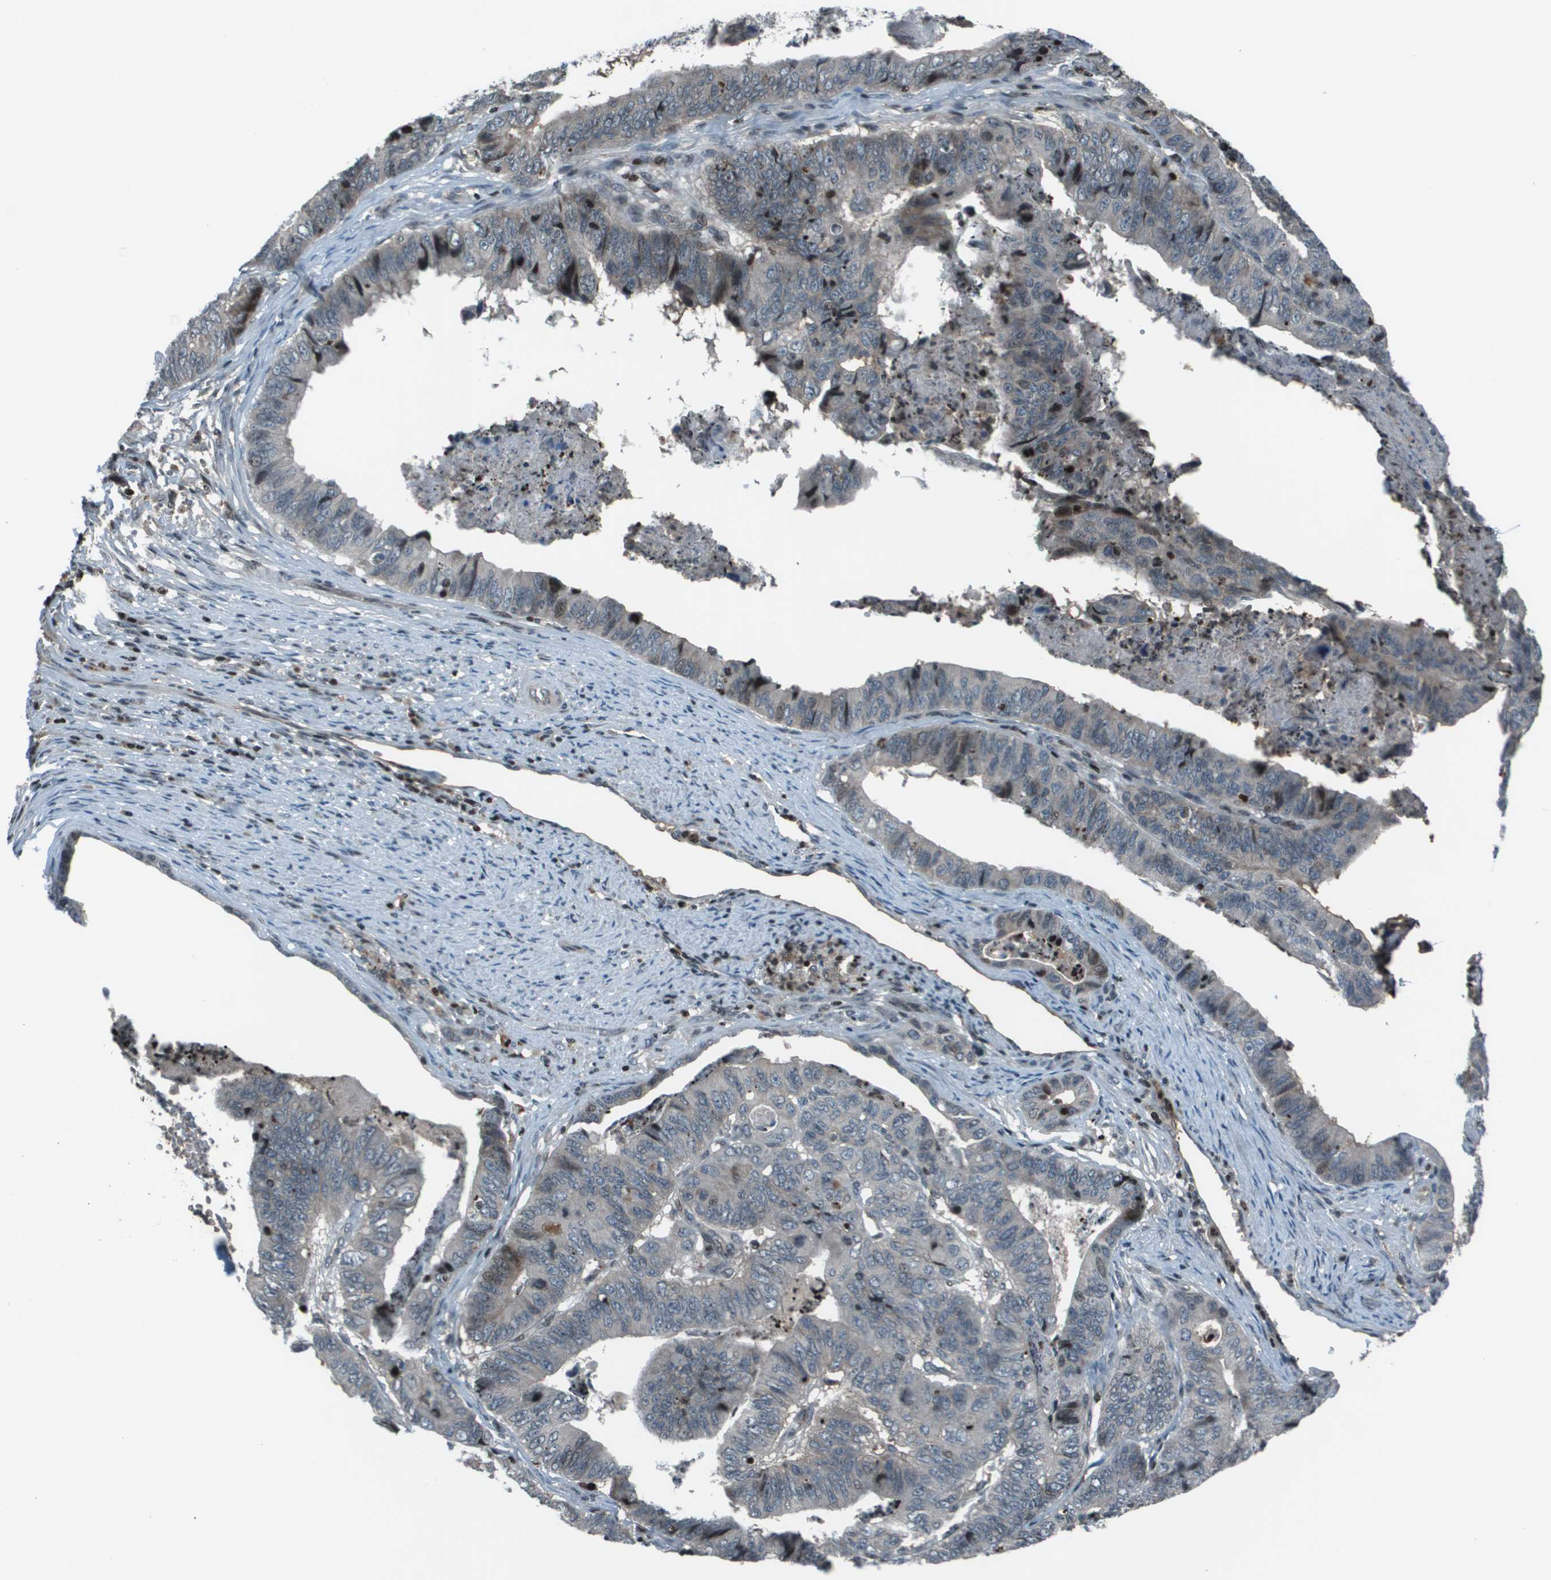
{"staining": {"intensity": "negative", "quantity": "none", "location": "none"}, "tissue": "stomach cancer", "cell_type": "Tumor cells", "image_type": "cancer", "snomed": [{"axis": "morphology", "description": "Adenocarcinoma, NOS"}, {"axis": "topography", "description": "Stomach, lower"}], "caption": "Image shows no protein expression in tumor cells of stomach cancer tissue. Brightfield microscopy of immunohistochemistry stained with DAB (brown) and hematoxylin (blue), captured at high magnification.", "gene": "CXCL12", "patient": {"sex": "male", "age": 77}}